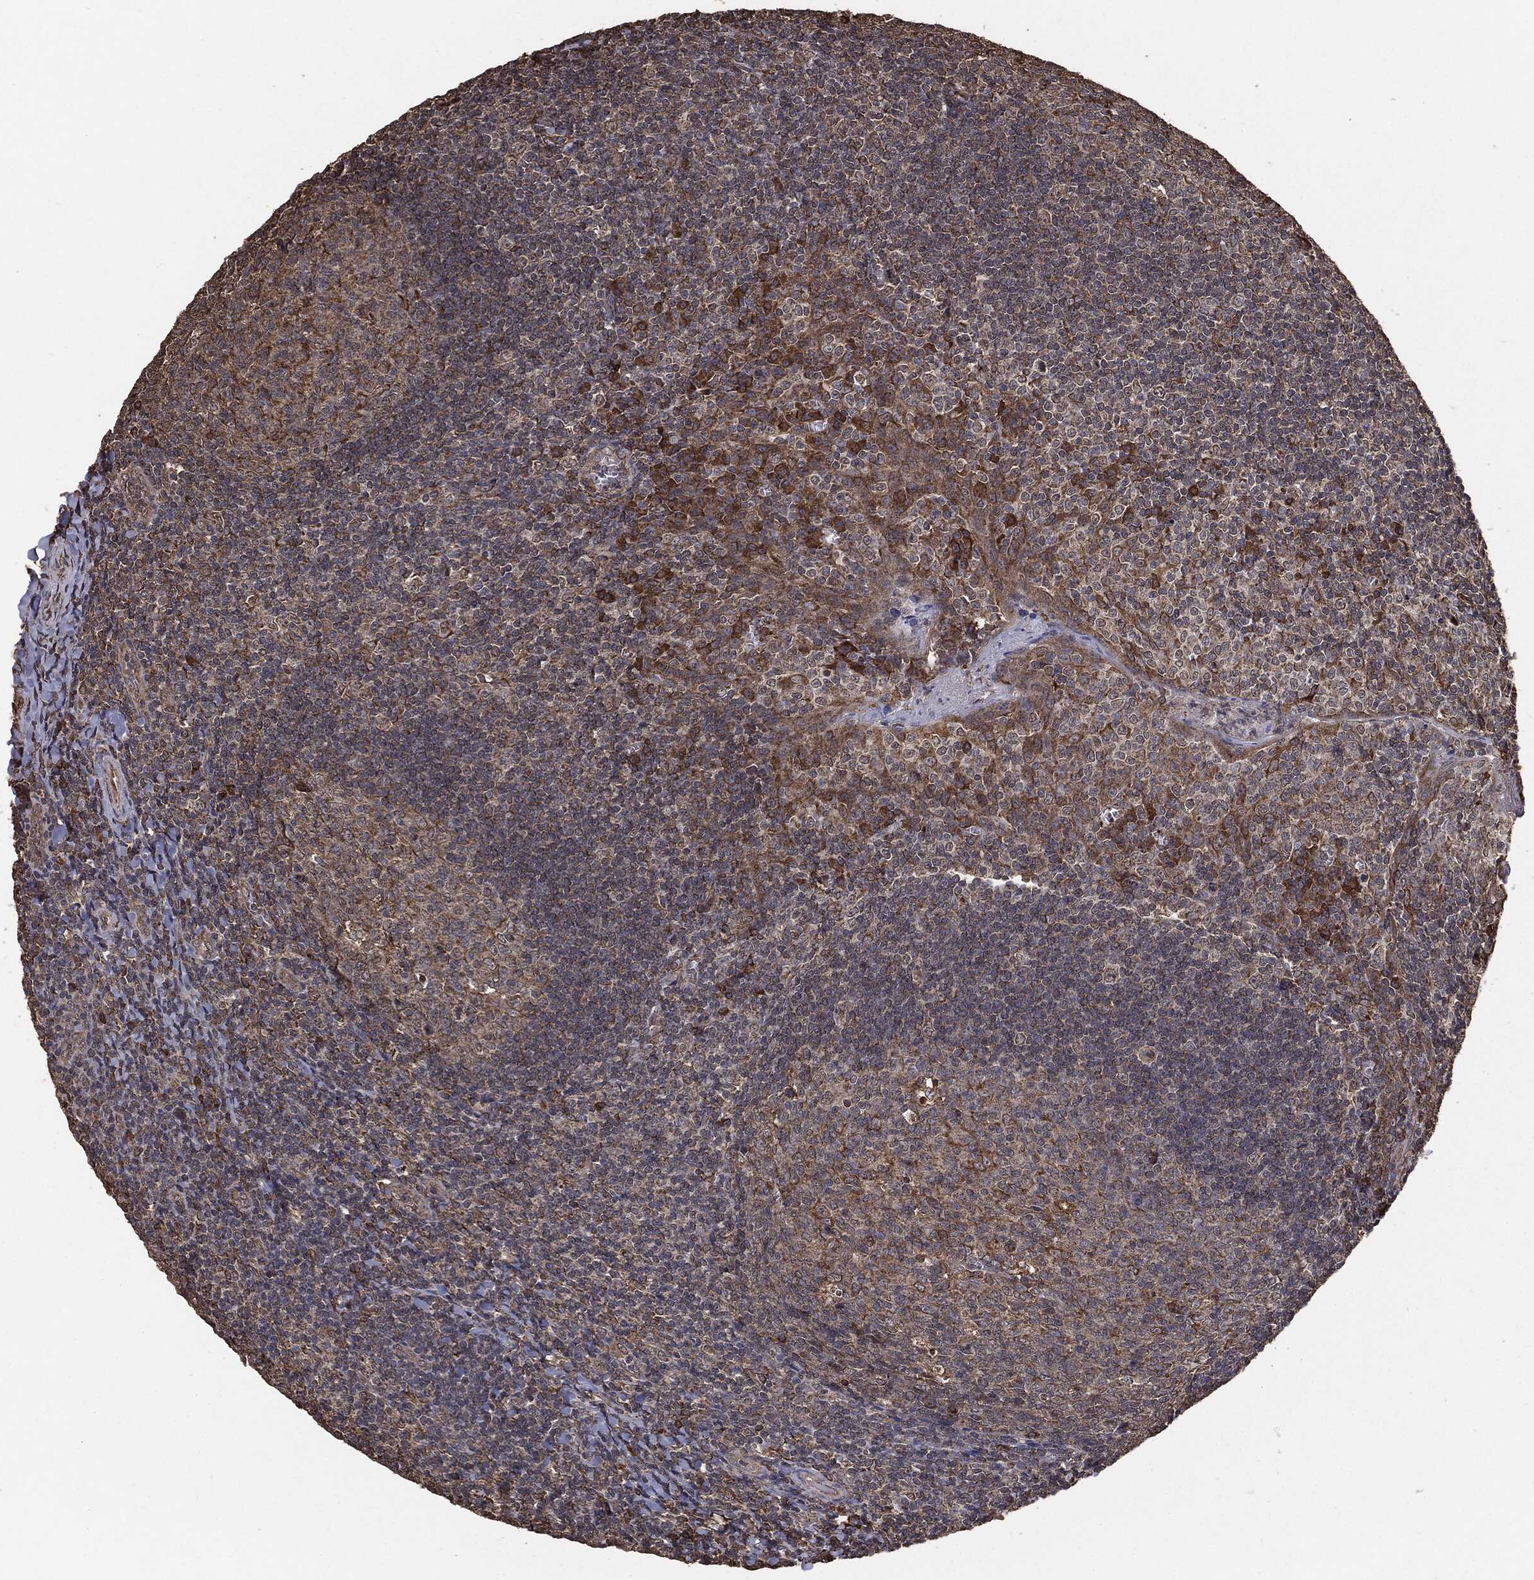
{"staining": {"intensity": "moderate", "quantity": "<25%", "location": "cytoplasmic/membranous"}, "tissue": "tonsil", "cell_type": "Germinal center cells", "image_type": "normal", "snomed": [{"axis": "morphology", "description": "Normal tissue, NOS"}, {"axis": "topography", "description": "Tonsil"}], "caption": "DAB immunohistochemical staining of normal tonsil exhibits moderate cytoplasmic/membranous protein staining in about <25% of germinal center cells. (DAB (3,3'-diaminobenzidine) IHC with brightfield microscopy, high magnification).", "gene": "MTOR", "patient": {"sex": "male", "age": 20}}